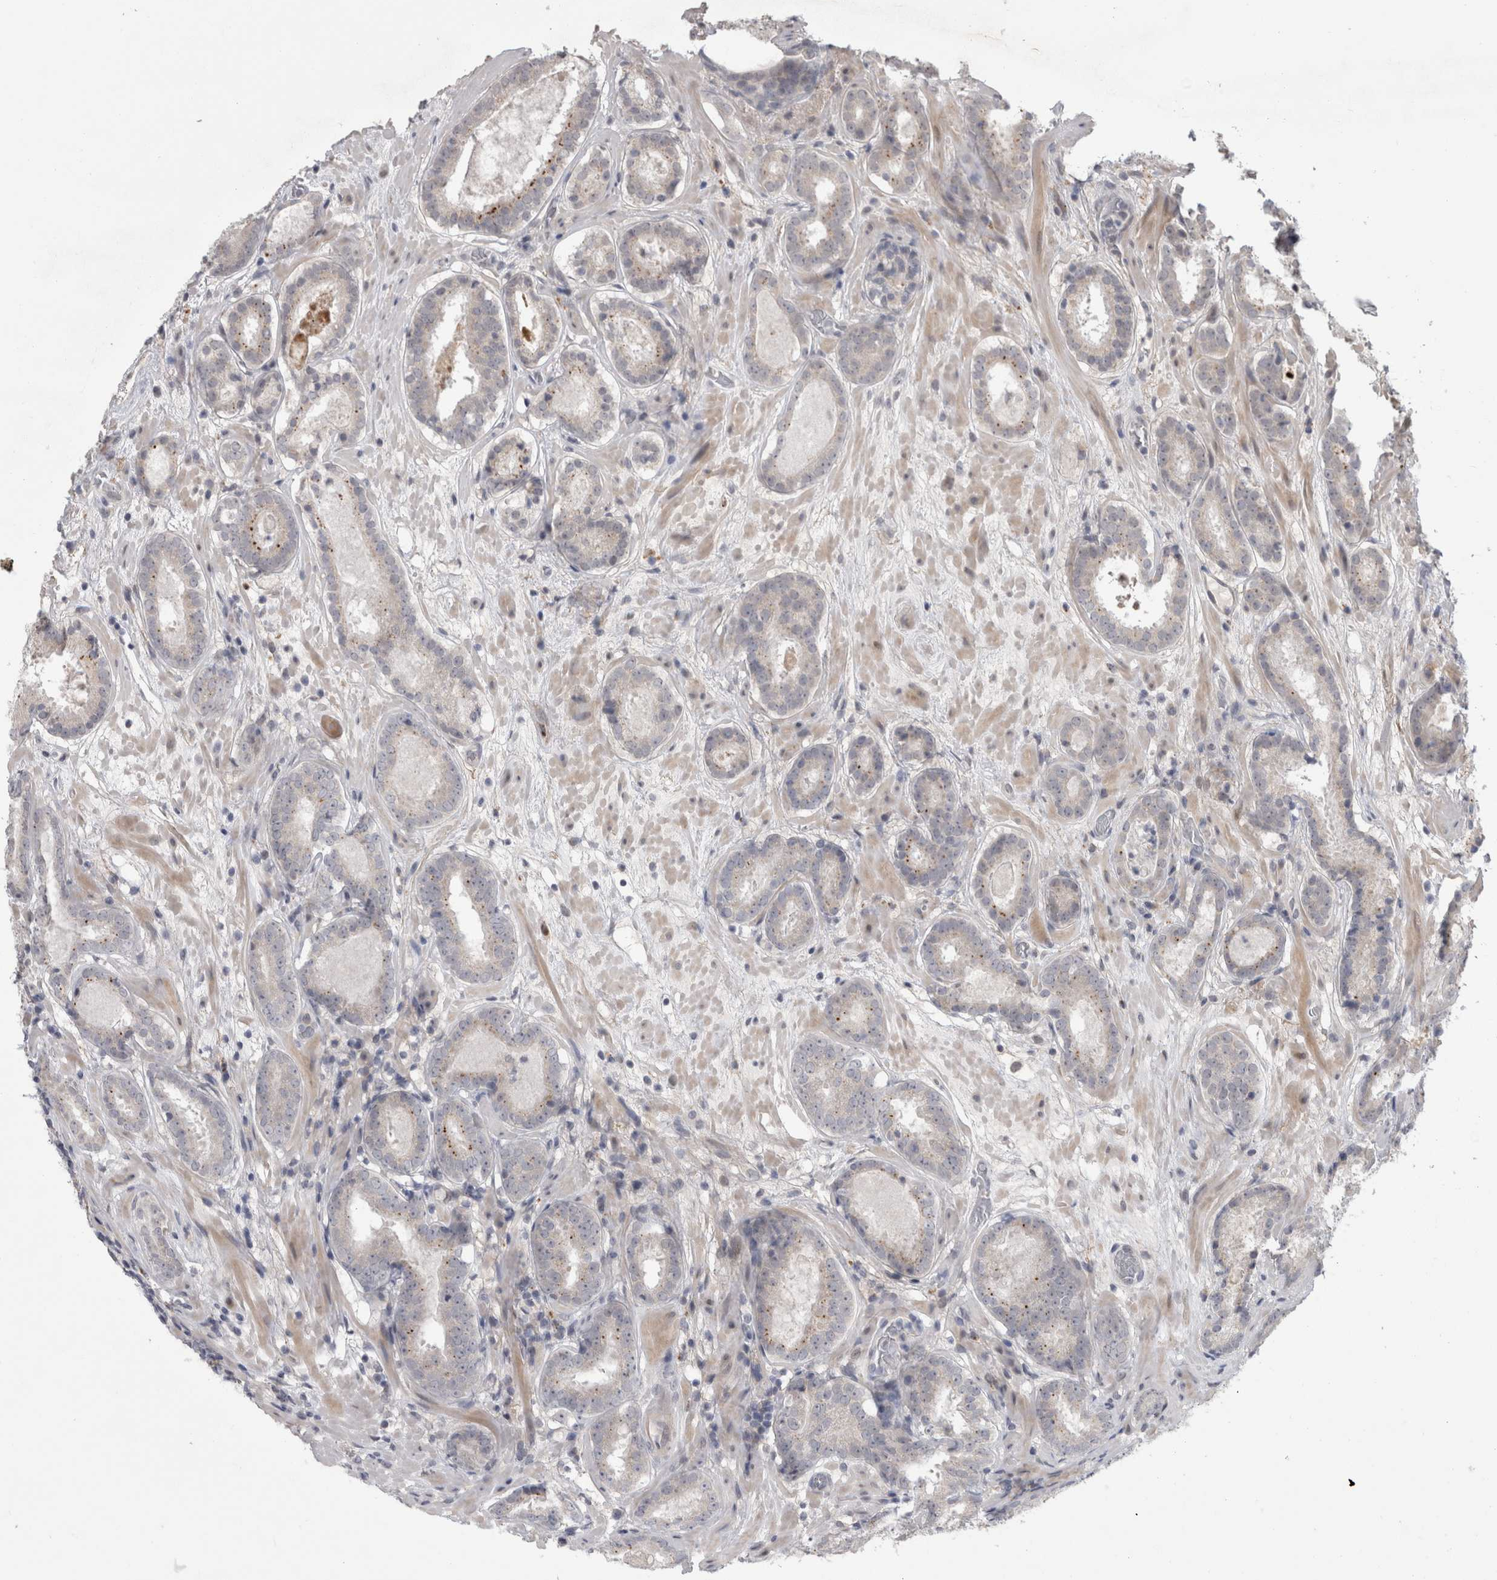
{"staining": {"intensity": "moderate", "quantity": "<25%", "location": "cytoplasmic/membranous"}, "tissue": "prostate cancer", "cell_type": "Tumor cells", "image_type": "cancer", "snomed": [{"axis": "morphology", "description": "Adenocarcinoma, Low grade"}, {"axis": "topography", "description": "Prostate"}], "caption": "Immunohistochemical staining of human prostate cancer (adenocarcinoma (low-grade)) reveals moderate cytoplasmic/membranous protein expression in about <25% of tumor cells. (brown staining indicates protein expression, while blue staining denotes nuclei).", "gene": "MTBP", "patient": {"sex": "male", "age": 69}}